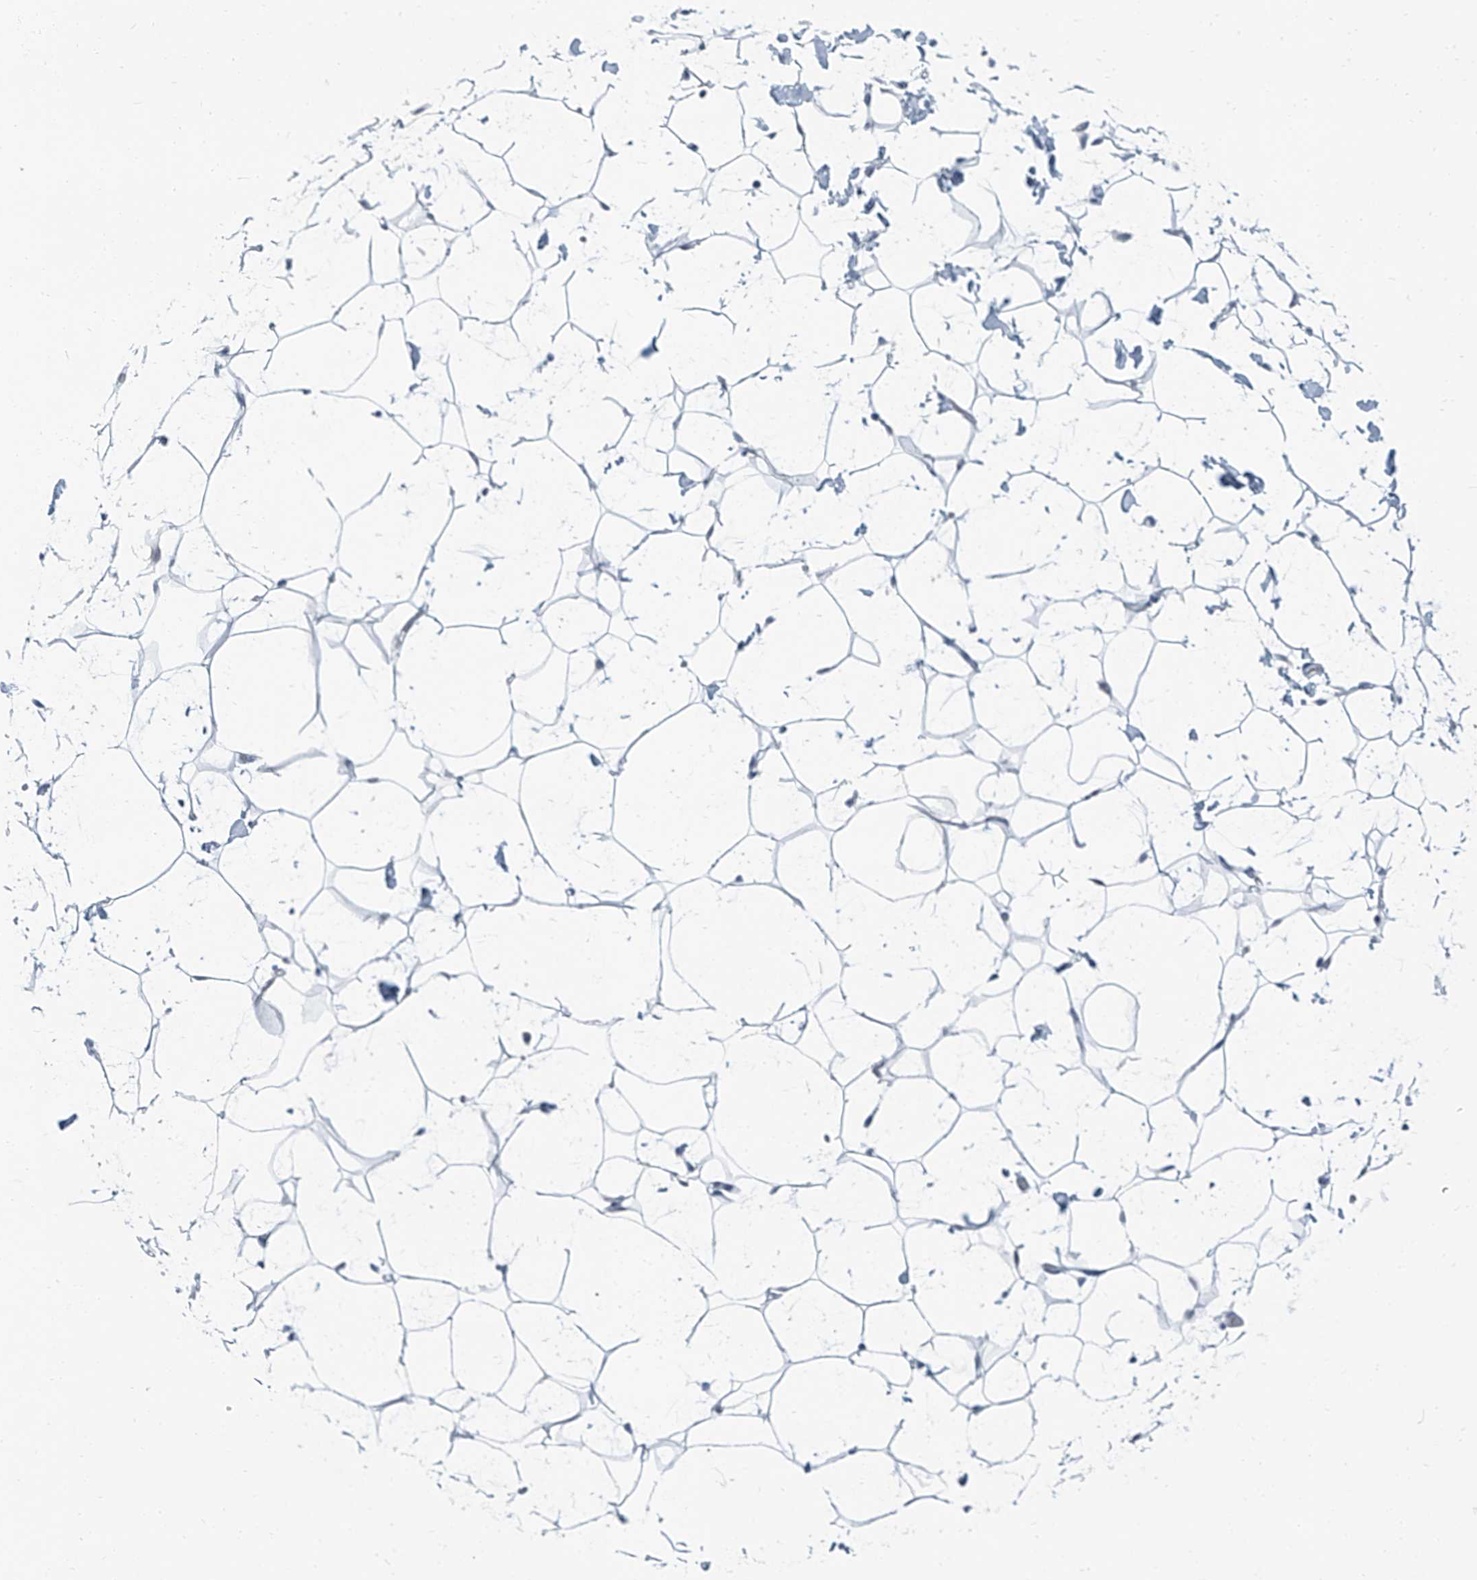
{"staining": {"intensity": "negative", "quantity": "none", "location": "none"}, "tissue": "adipose tissue", "cell_type": "Adipocytes", "image_type": "normal", "snomed": [{"axis": "morphology", "description": "Normal tissue, NOS"}, {"axis": "topography", "description": "Breast"}], "caption": "An image of adipose tissue stained for a protein reveals no brown staining in adipocytes. The staining was performed using DAB (3,3'-diaminobenzidine) to visualize the protein expression in brown, while the nuclei were stained in blue with hematoxylin (Magnification: 20x).", "gene": "RGN", "patient": {"sex": "female", "age": 23}}